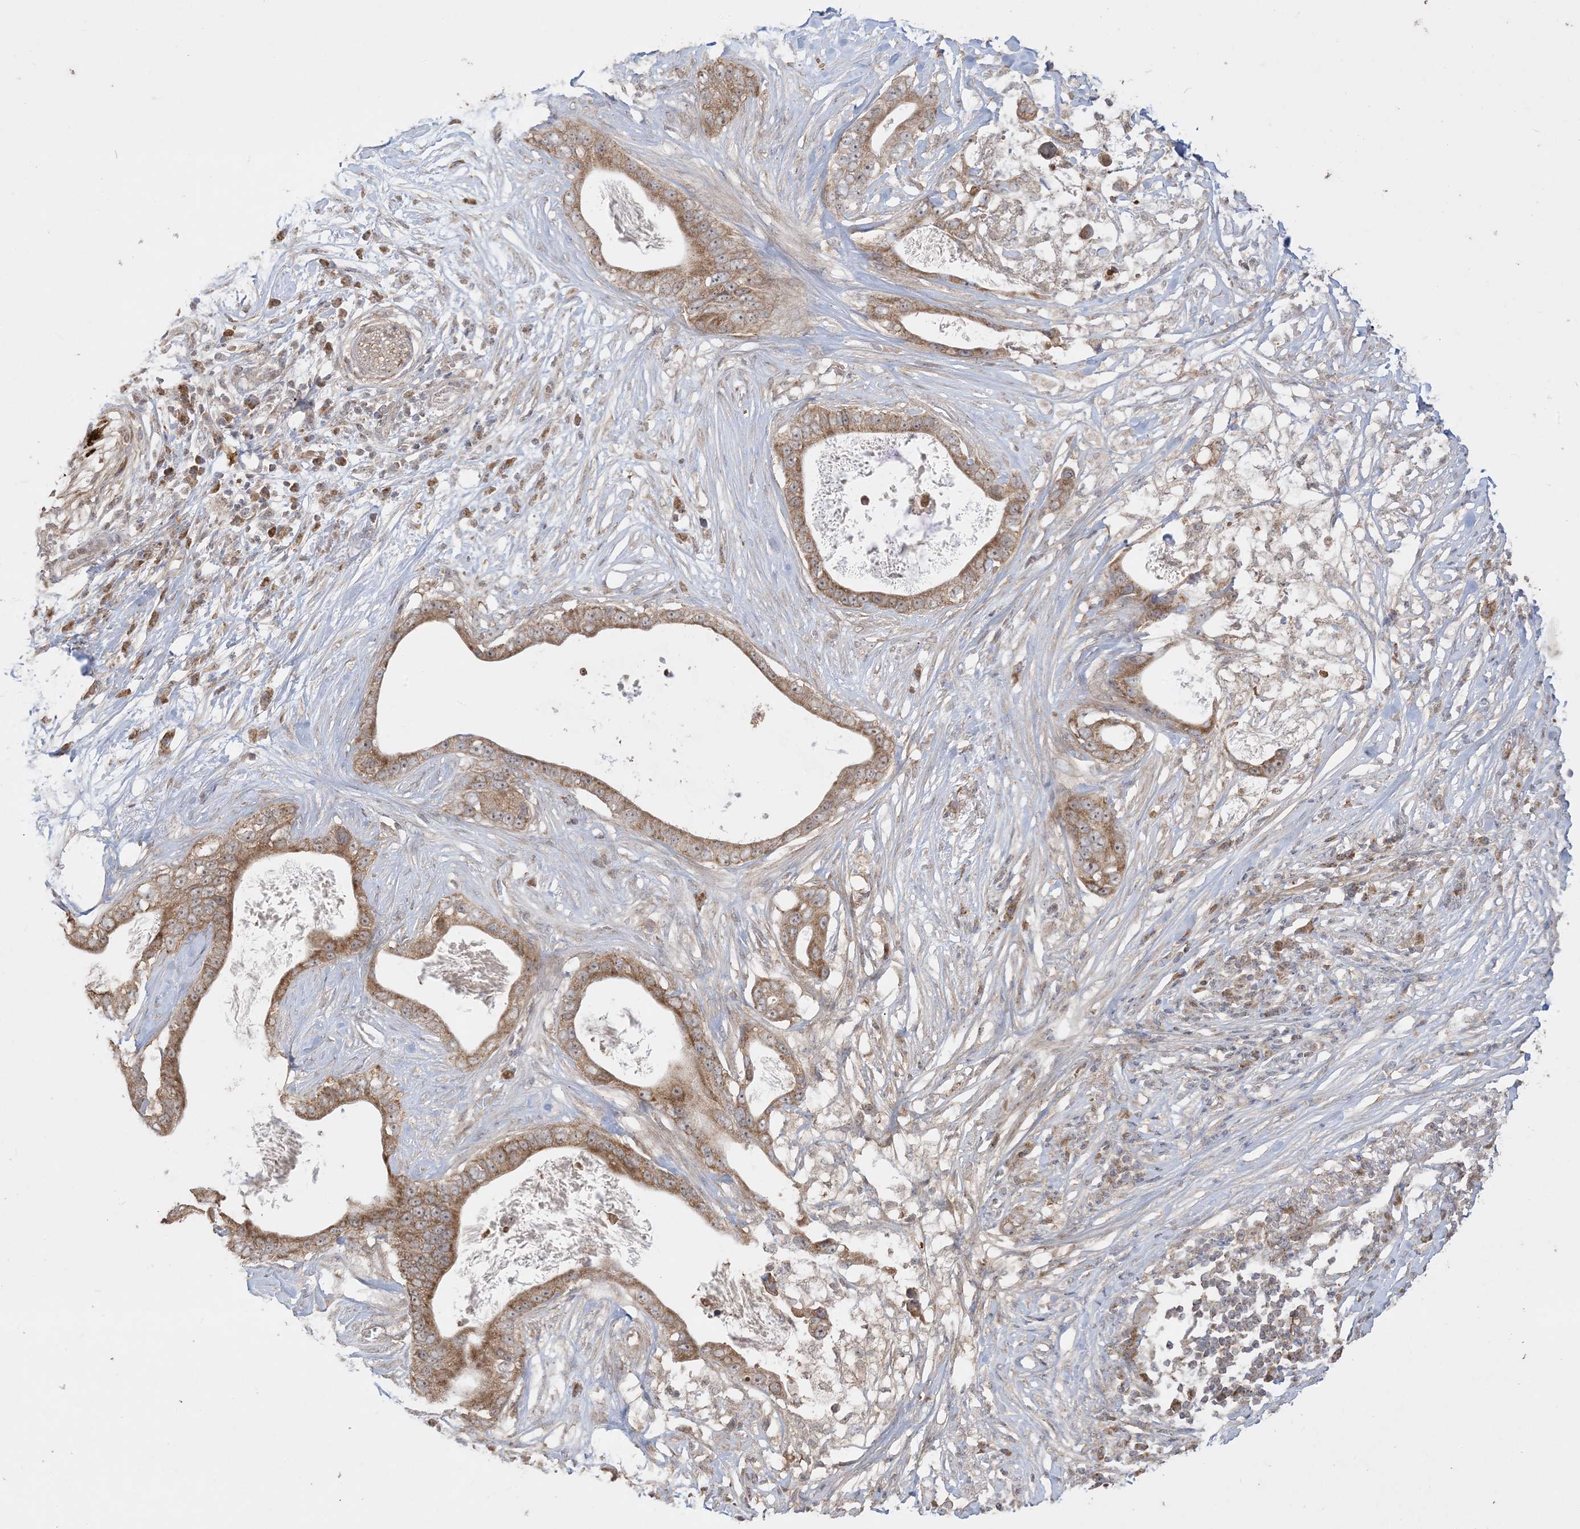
{"staining": {"intensity": "strong", "quantity": ">75%", "location": "cytoplasmic/membranous"}, "tissue": "pancreatic cancer", "cell_type": "Tumor cells", "image_type": "cancer", "snomed": [{"axis": "morphology", "description": "Adenocarcinoma, NOS"}, {"axis": "topography", "description": "Pancreas"}], "caption": "Immunohistochemistry staining of adenocarcinoma (pancreatic), which exhibits high levels of strong cytoplasmic/membranous staining in approximately >75% of tumor cells indicating strong cytoplasmic/membranous protein staining. The staining was performed using DAB (3,3'-diaminobenzidine) (brown) for protein detection and nuclei were counterstained in hematoxylin (blue).", "gene": "SIRT3", "patient": {"sex": "male", "age": 77}}